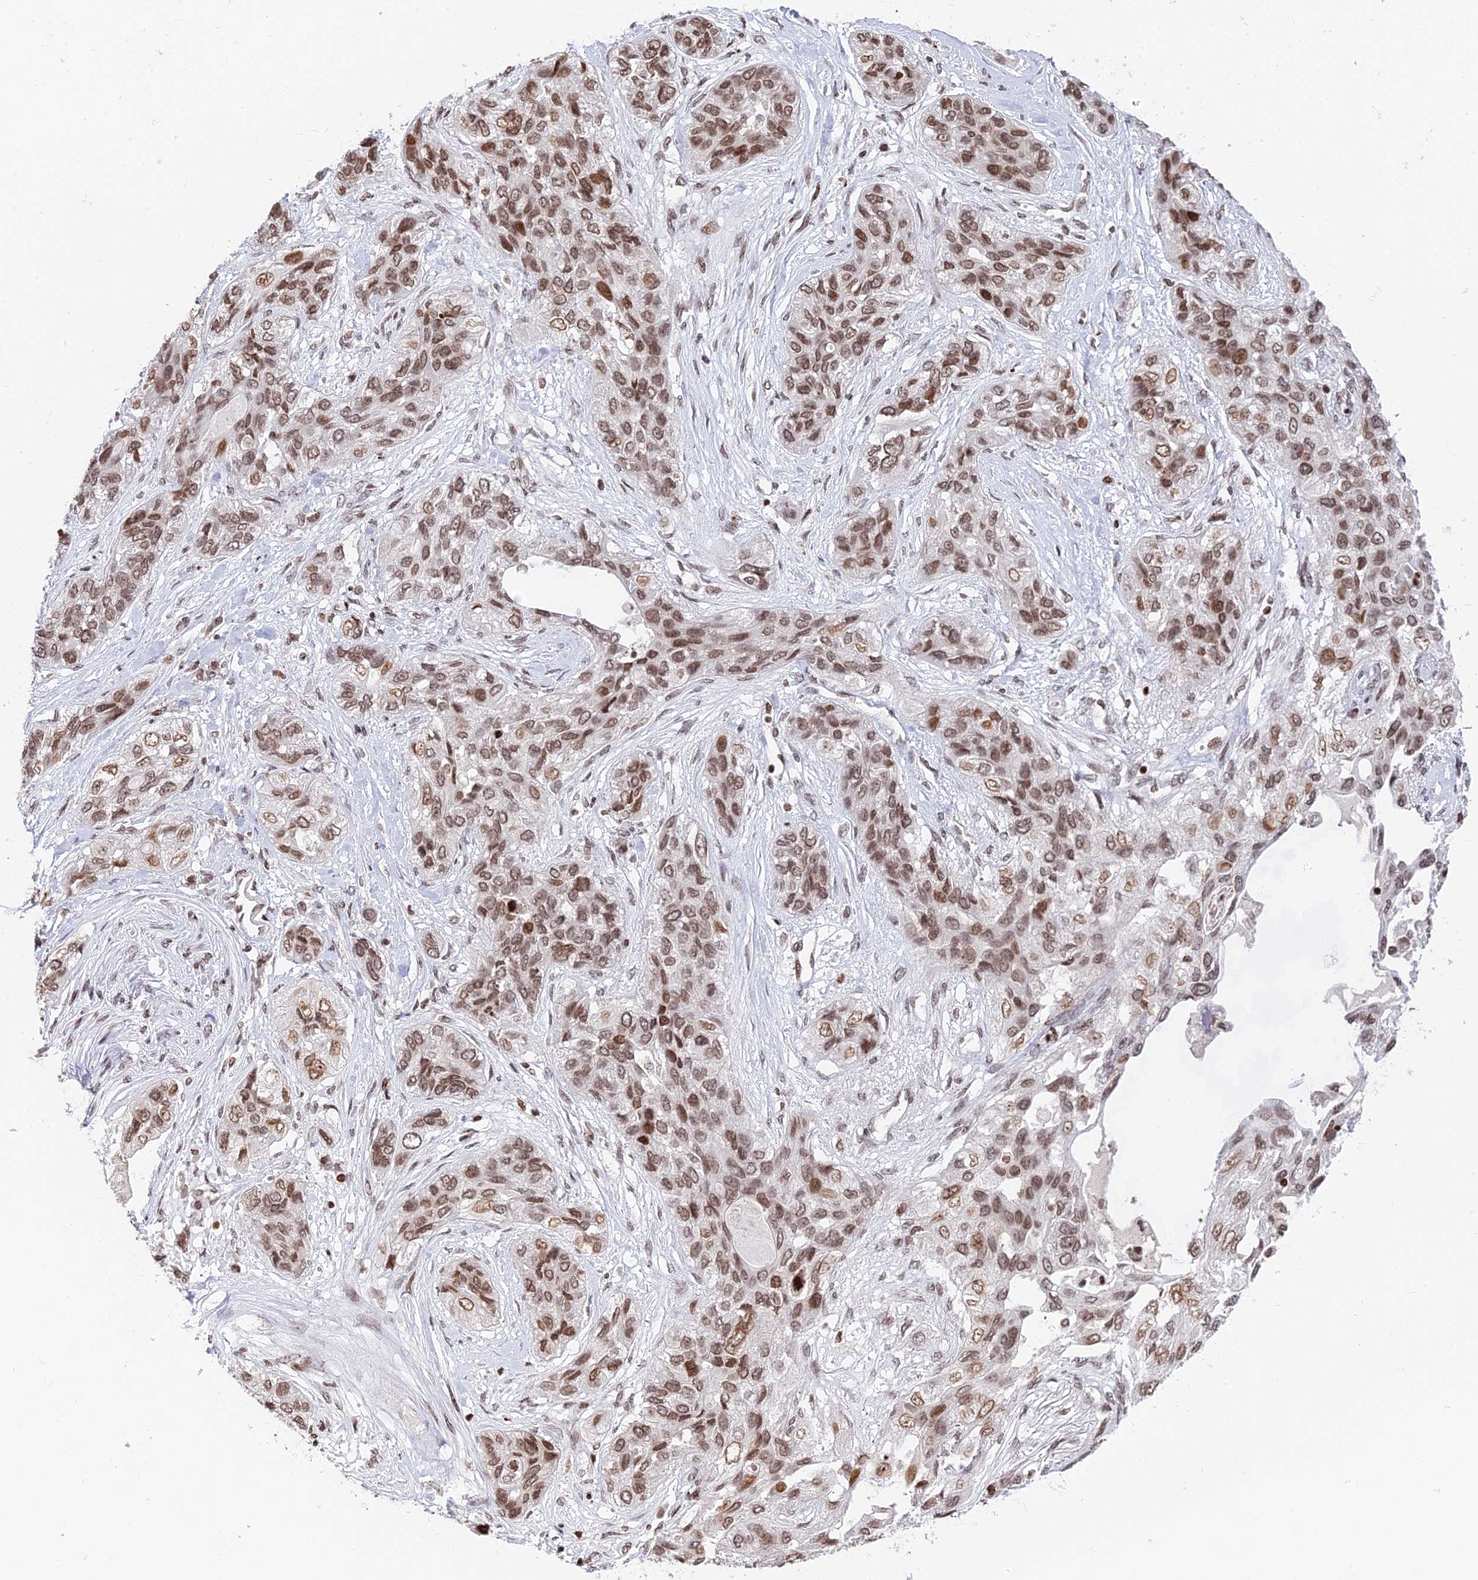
{"staining": {"intensity": "moderate", "quantity": ">75%", "location": "nuclear"}, "tissue": "lung cancer", "cell_type": "Tumor cells", "image_type": "cancer", "snomed": [{"axis": "morphology", "description": "Squamous cell carcinoma, NOS"}, {"axis": "topography", "description": "Lung"}], "caption": "Immunohistochemical staining of lung squamous cell carcinoma exhibits medium levels of moderate nuclear staining in approximately >75% of tumor cells. Using DAB (3,3'-diaminobenzidine) (brown) and hematoxylin (blue) stains, captured at high magnification using brightfield microscopy.", "gene": "TET2", "patient": {"sex": "female", "age": 70}}